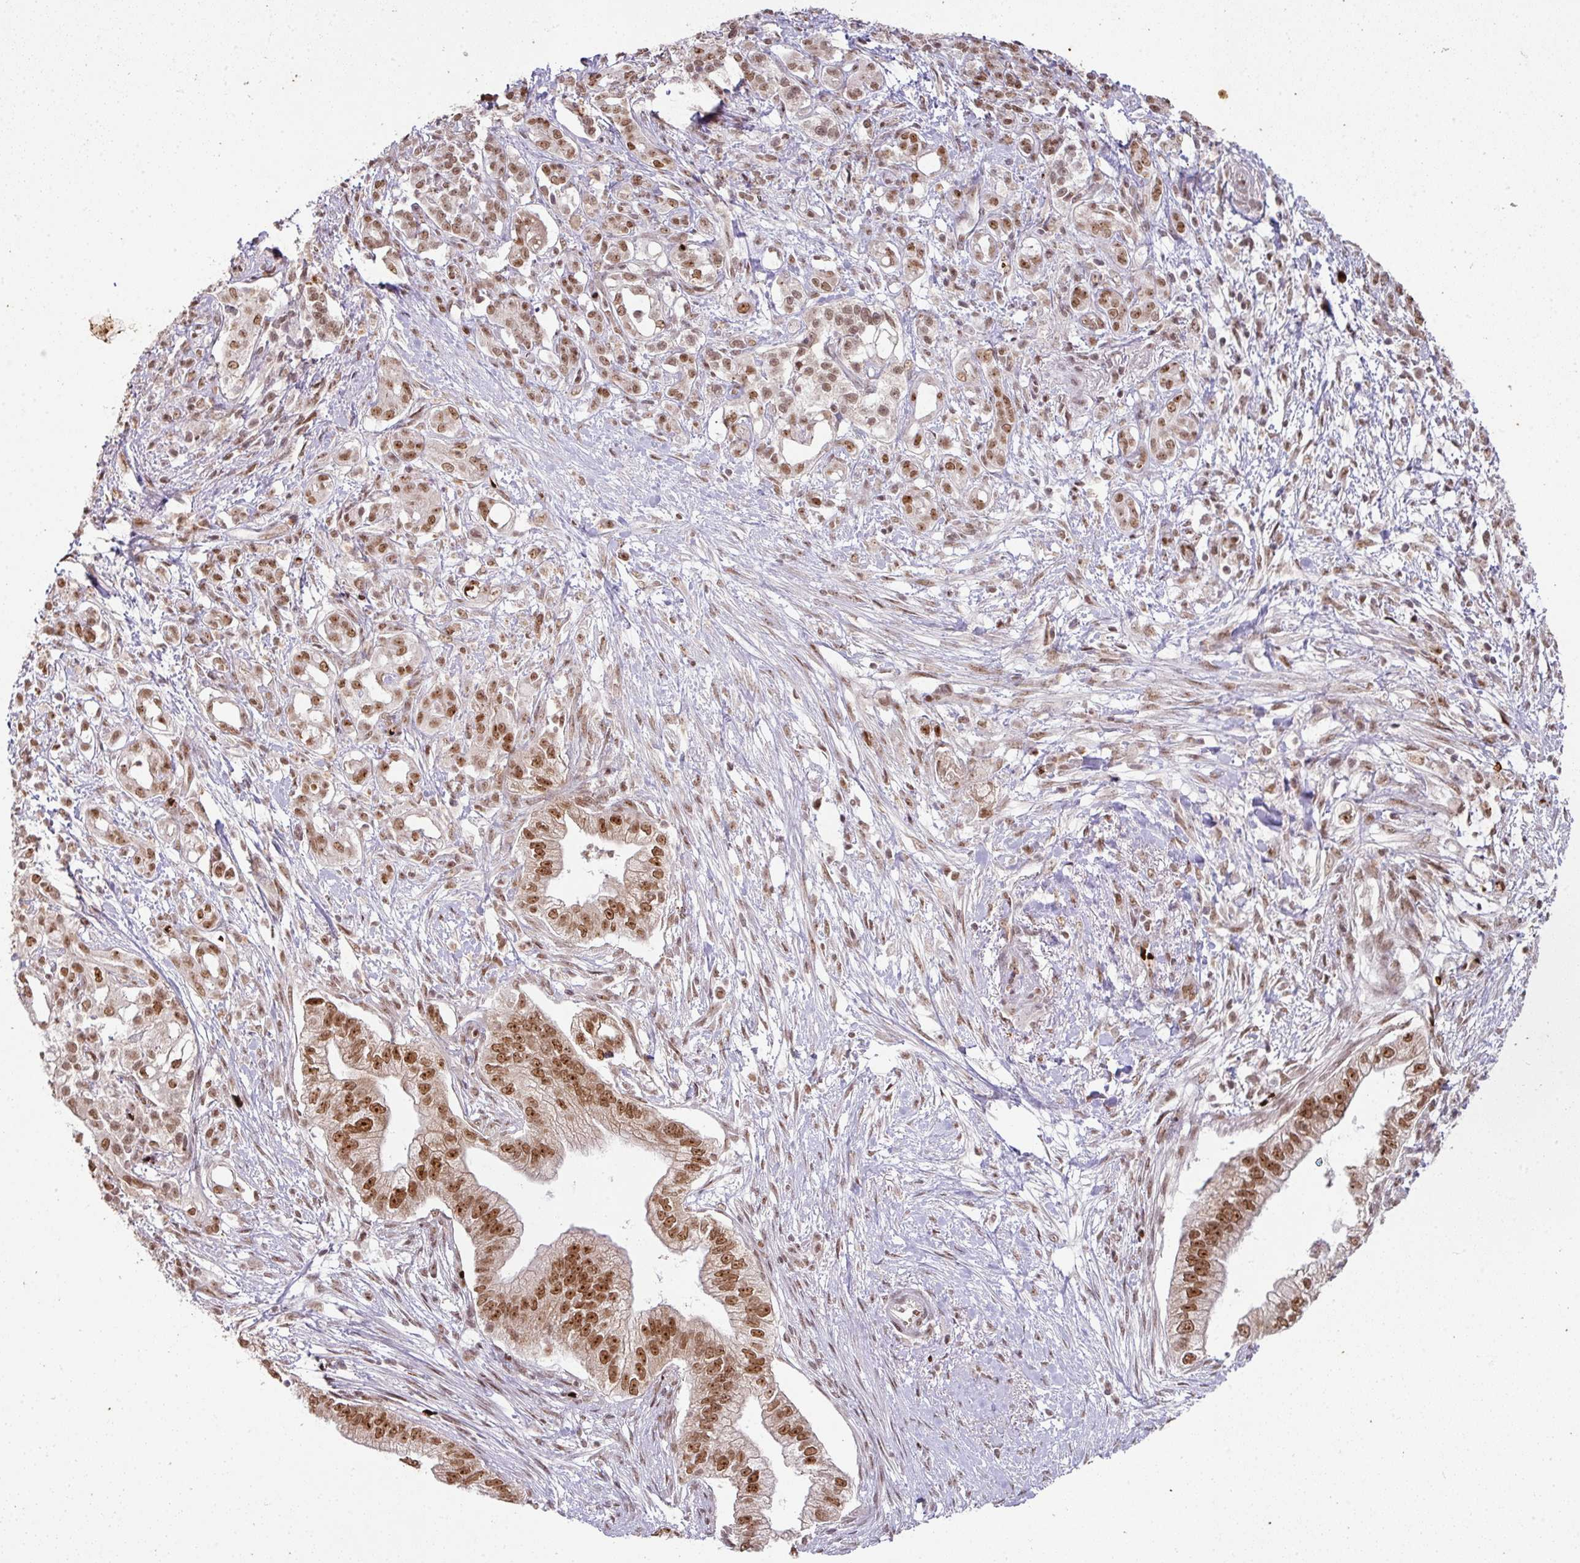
{"staining": {"intensity": "moderate", "quantity": ">75%", "location": "nuclear"}, "tissue": "pancreatic cancer", "cell_type": "Tumor cells", "image_type": "cancer", "snomed": [{"axis": "morphology", "description": "Adenocarcinoma, NOS"}, {"axis": "topography", "description": "Pancreas"}], "caption": "Immunohistochemistry (IHC) (DAB) staining of adenocarcinoma (pancreatic) exhibits moderate nuclear protein staining in approximately >75% of tumor cells. (DAB = brown stain, brightfield microscopy at high magnification).", "gene": "NEIL1", "patient": {"sex": "male", "age": 70}}